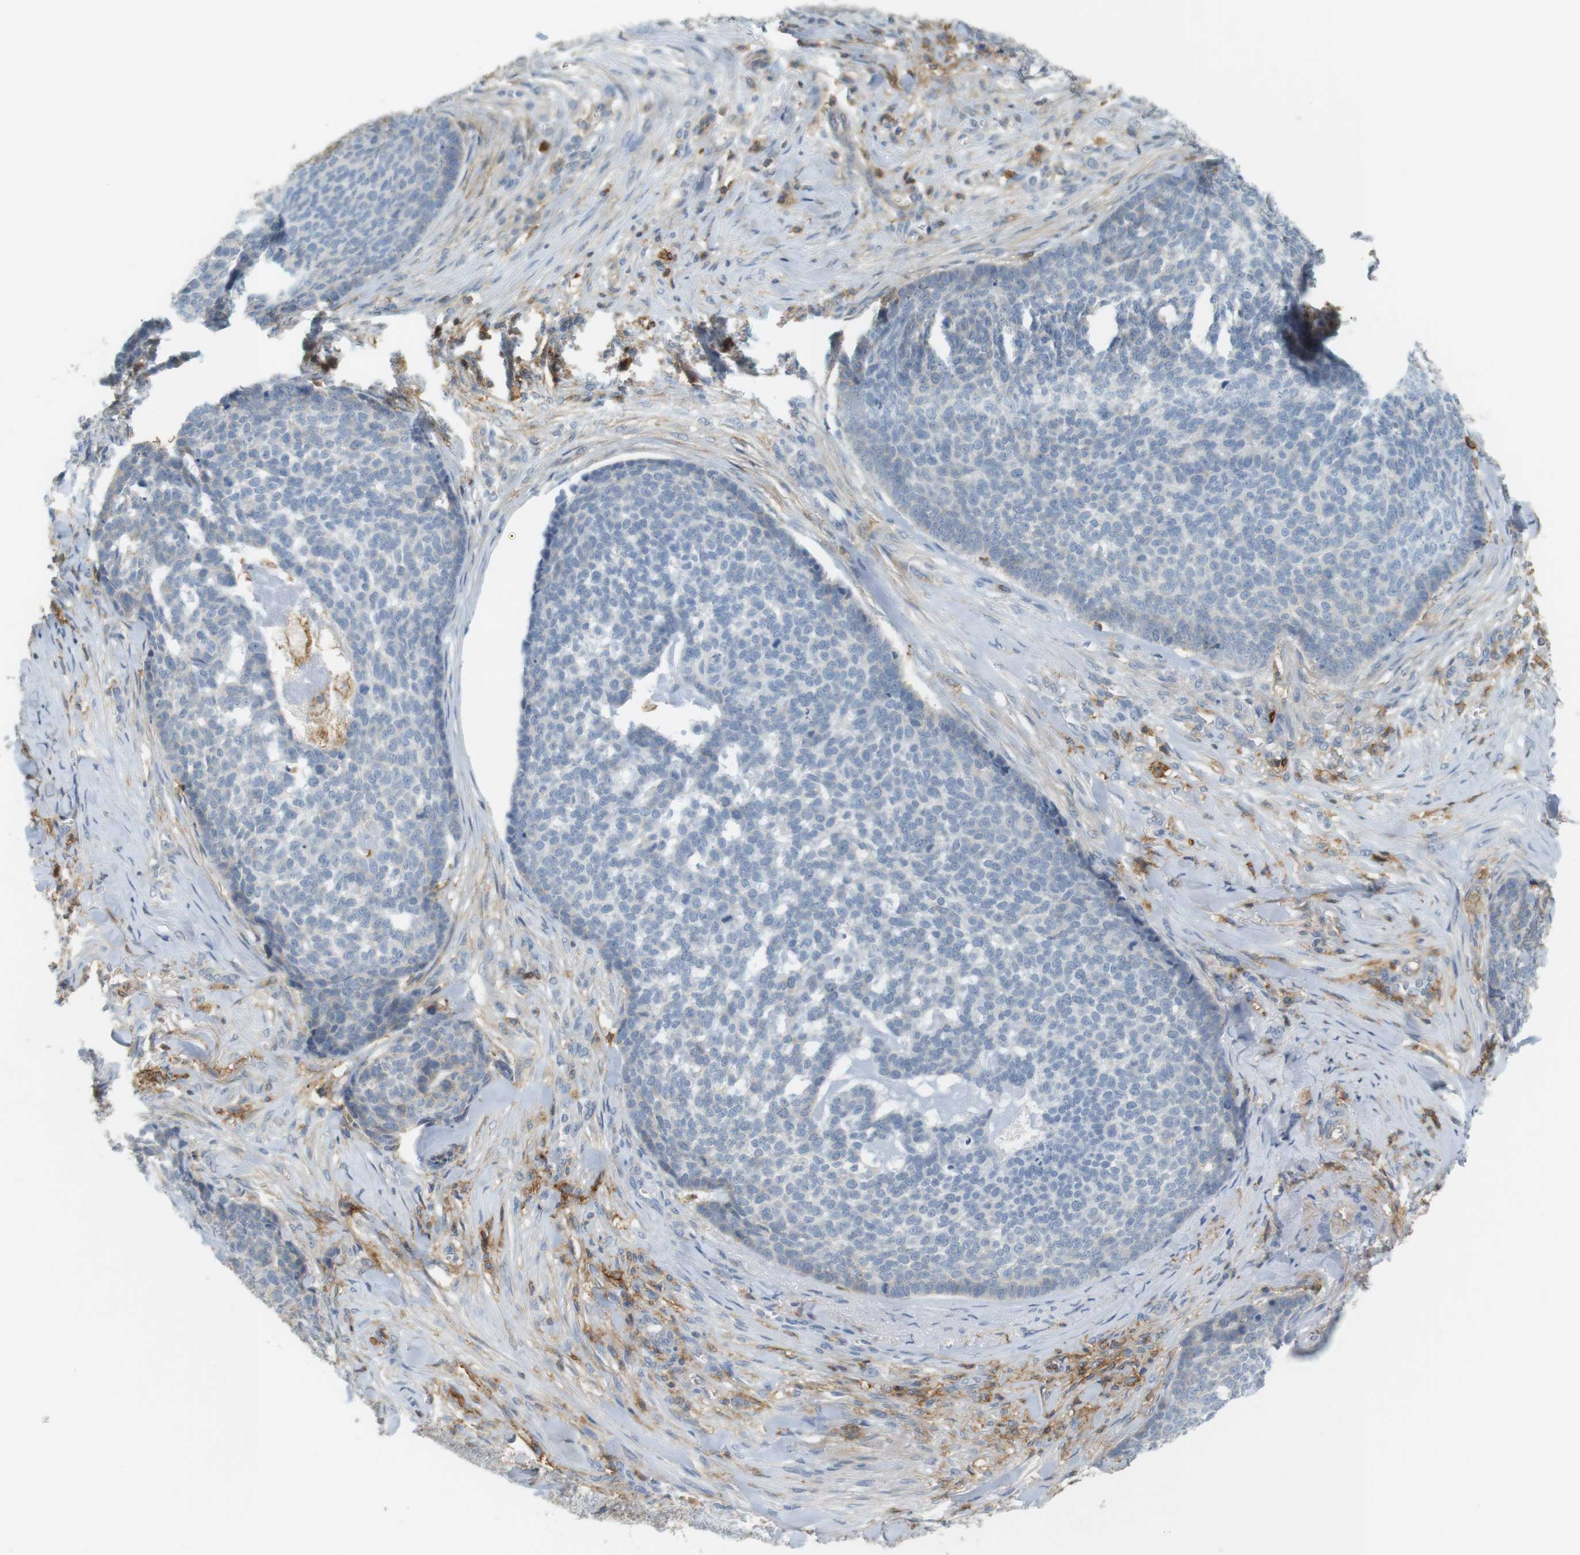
{"staining": {"intensity": "negative", "quantity": "none", "location": "none"}, "tissue": "skin cancer", "cell_type": "Tumor cells", "image_type": "cancer", "snomed": [{"axis": "morphology", "description": "Basal cell carcinoma"}, {"axis": "topography", "description": "Skin"}], "caption": "Basal cell carcinoma (skin) stained for a protein using IHC shows no positivity tumor cells.", "gene": "SIRPA", "patient": {"sex": "male", "age": 84}}